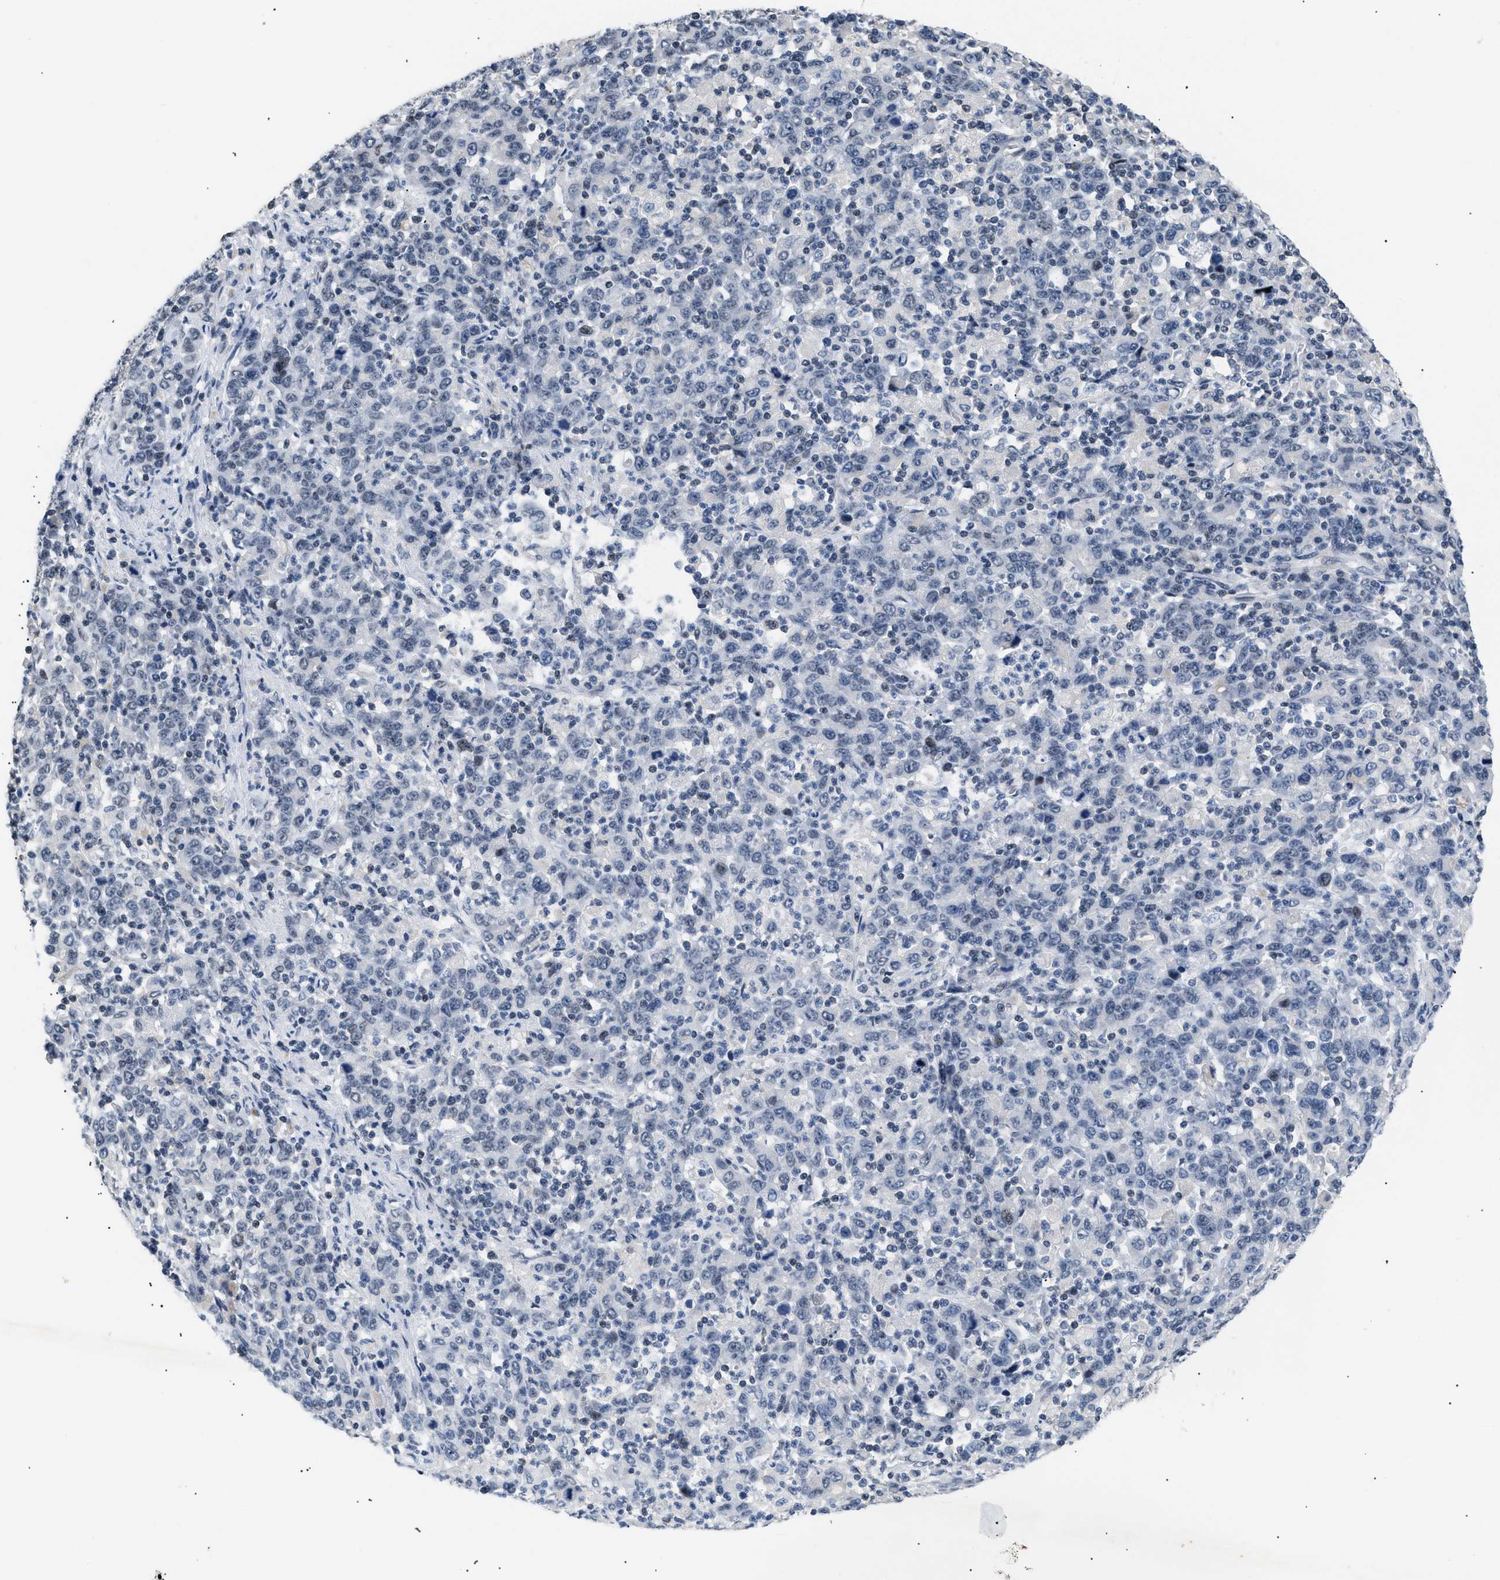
{"staining": {"intensity": "negative", "quantity": "none", "location": "none"}, "tissue": "stomach cancer", "cell_type": "Tumor cells", "image_type": "cancer", "snomed": [{"axis": "morphology", "description": "Adenocarcinoma, NOS"}, {"axis": "topography", "description": "Stomach, upper"}], "caption": "High magnification brightfield microscopy of stomach cancer (adenocarcinoma) stained with DAB (3,3'-diaminobenzidine) (brown) and counterstained with hematoxylin (blue): tumor cells show no significant expression.", "gene": "KCNC3", "patient": {"sex": "male", "age": 69}}